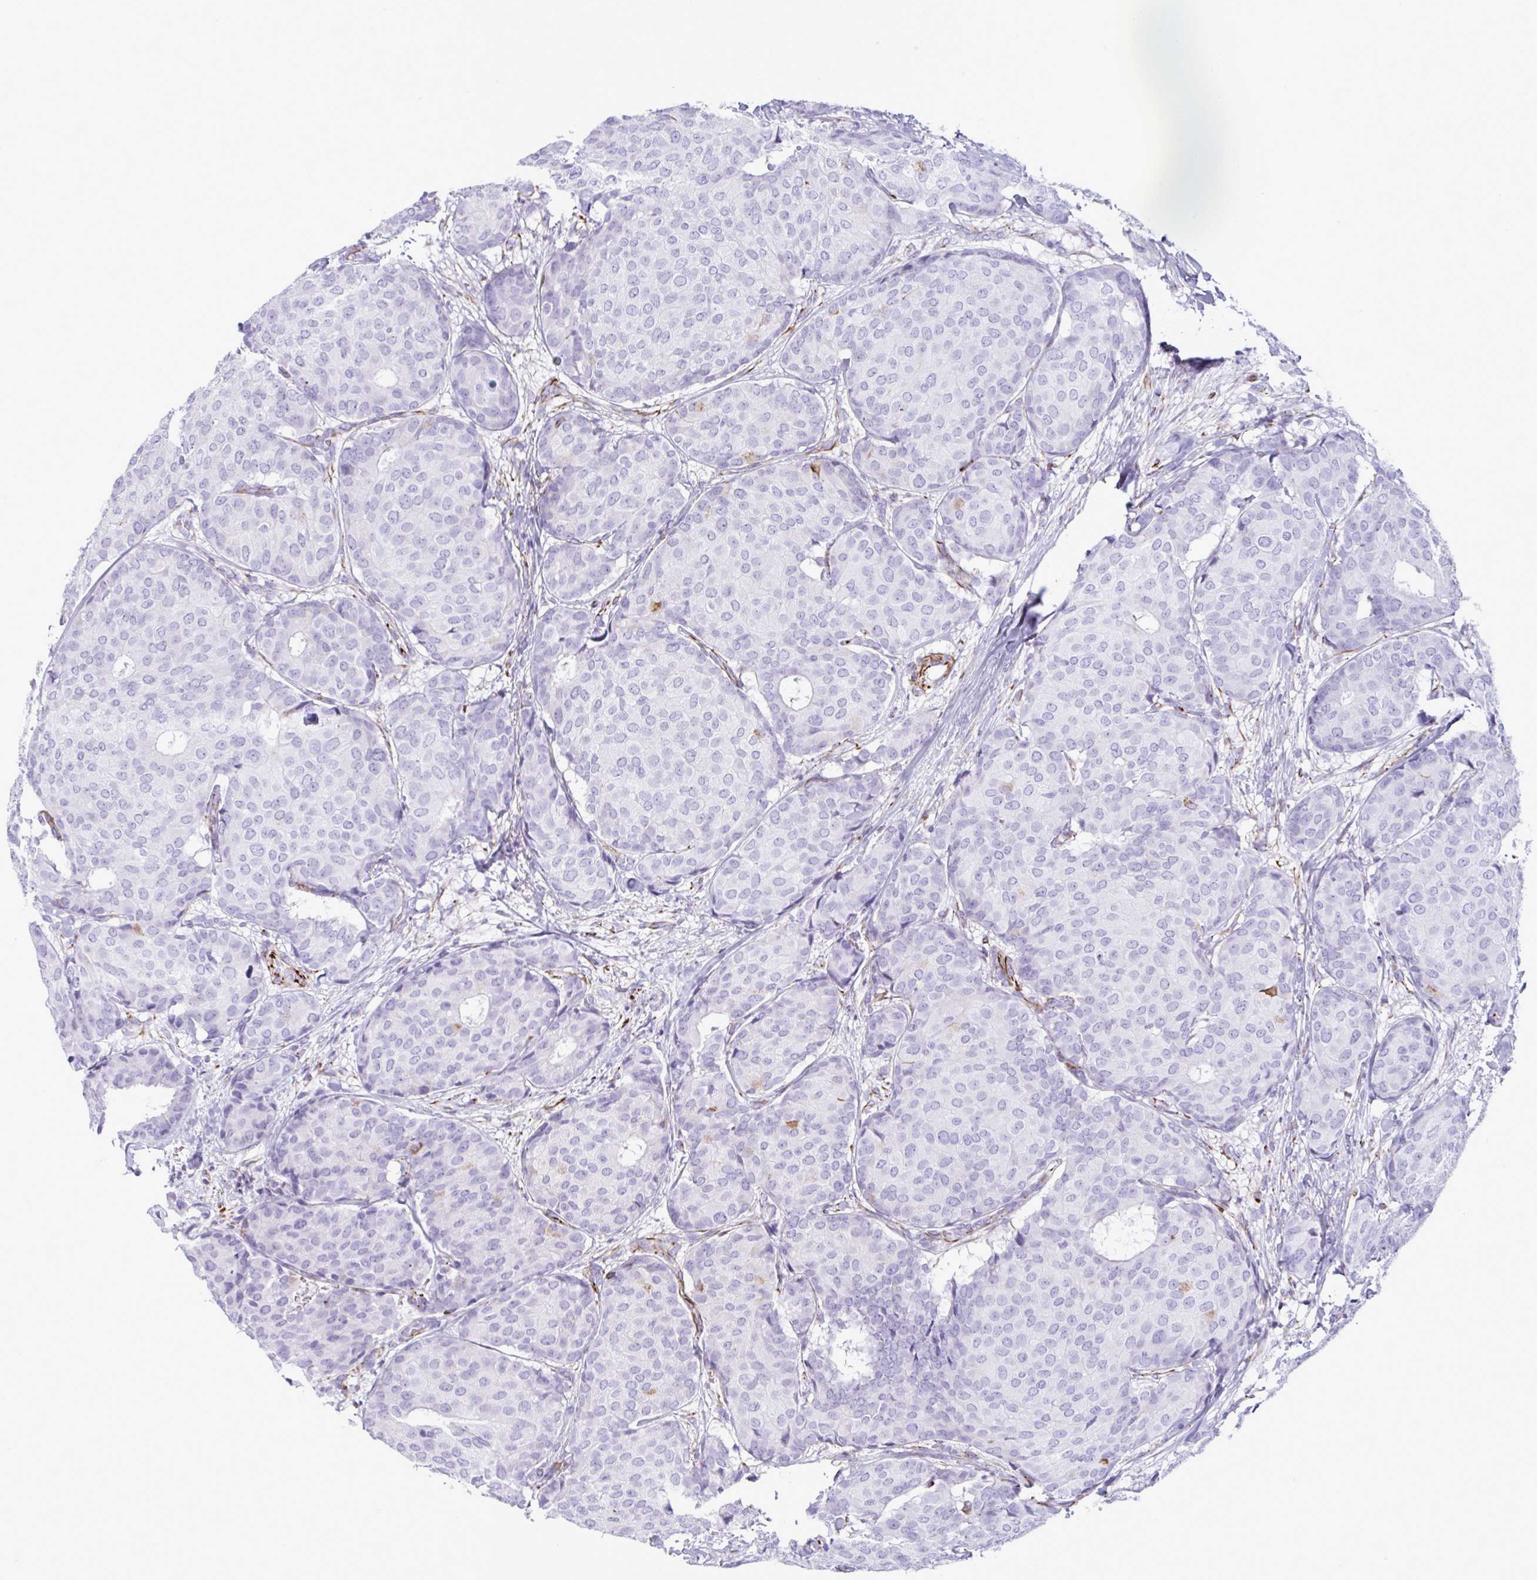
{"staining": {"intensity": "negative", "quantity": "none", "location": "none"}, "tissue": "breast cancer", "cell_type": "Tumor cells", "image_type": "cancer", "snomed": [{"axis": "morphology", "description": "Duct carcinoma"}, {"axis": "topography", "description": "Breast"}], "caption": "This is an immunohistochemistry (IHC) photomicrograph of human breast cancer (invasive ductal carcinoma). There is no positivity in tumor cells.", "gene": "SMAD5", "patient": {"sex": "female", "age": 75}}